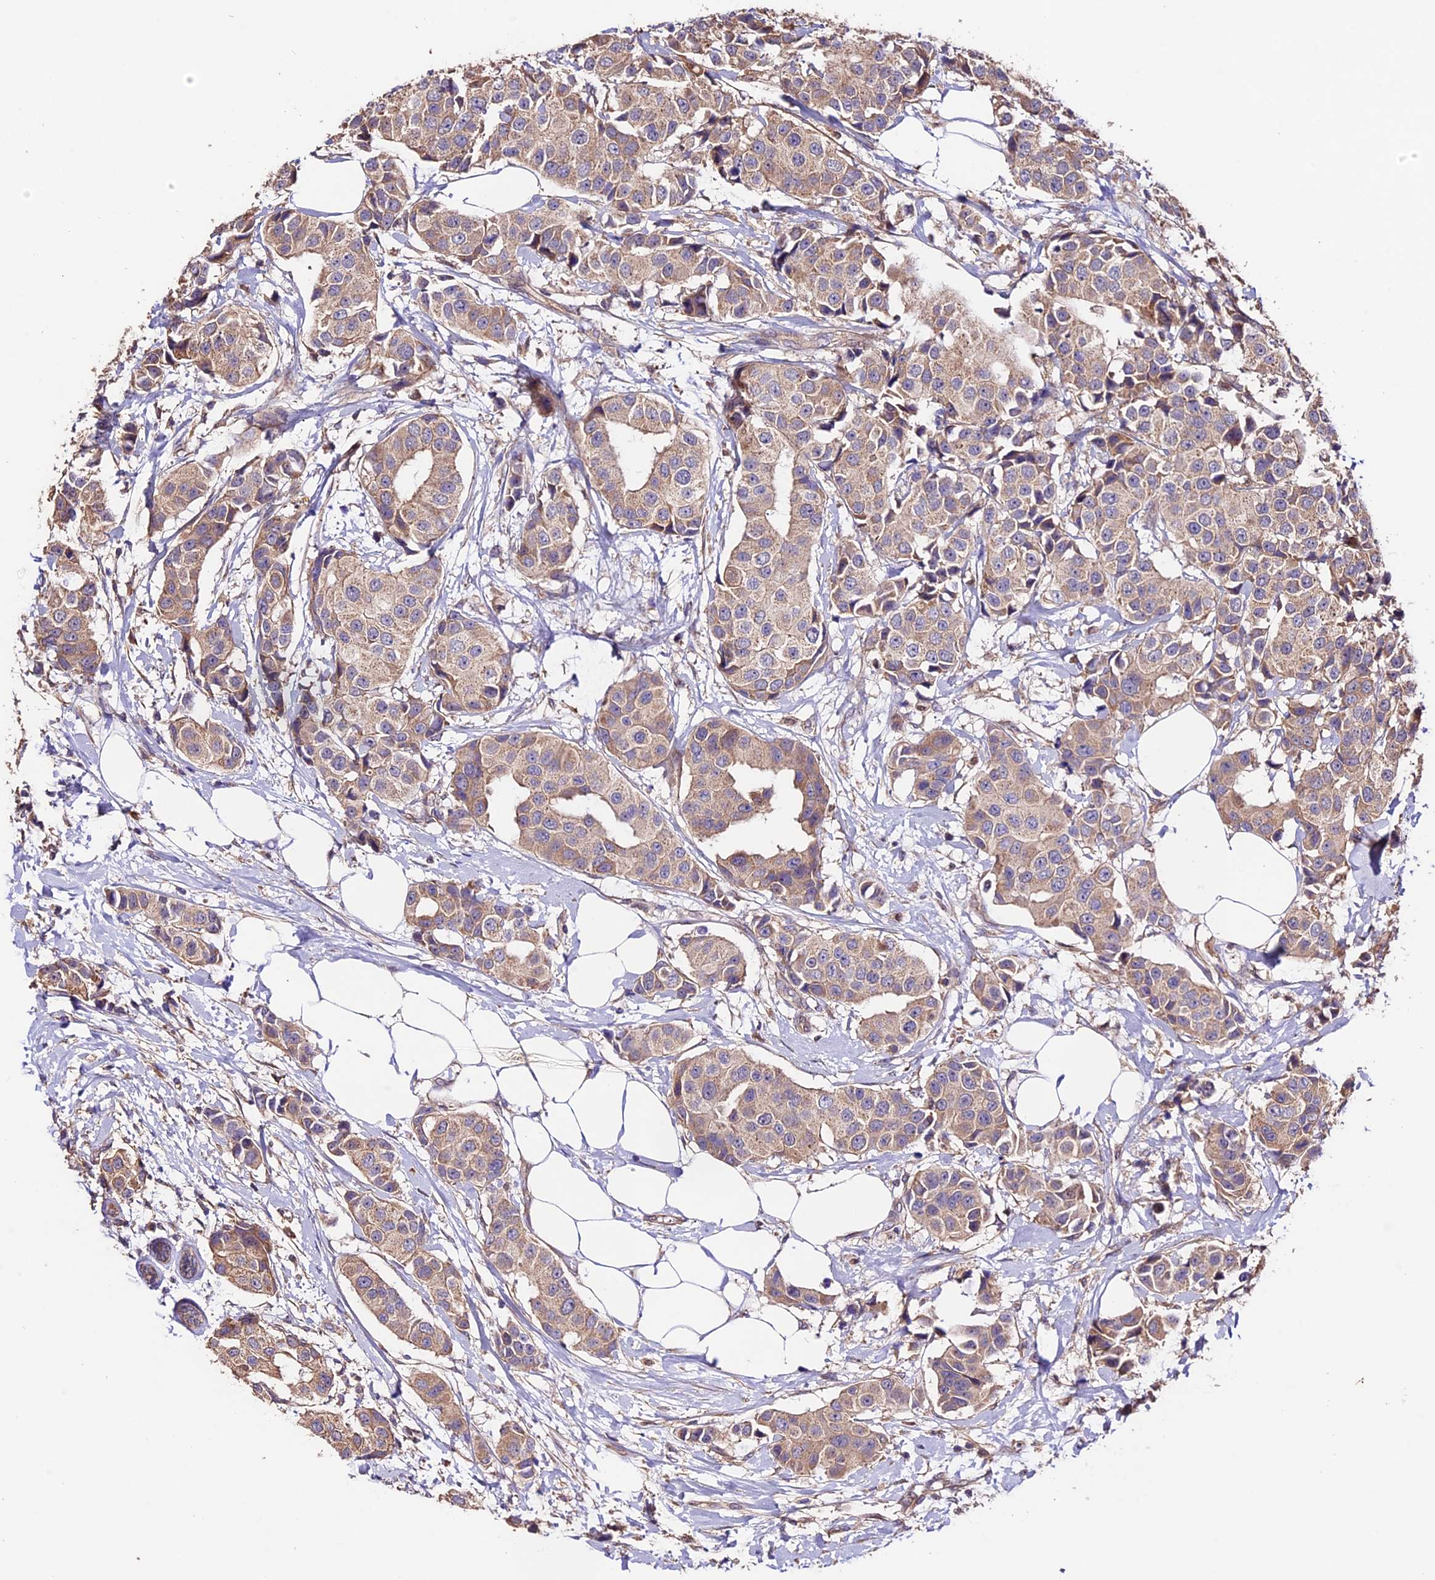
{"staining": {"intensity": "weak", "quantity": ">75%", "location": "cytoplasmic/membranous"}, "tissue": "breast cancer", "cell_type": "Tumor cells", "image_type": "cancer", "snomed": [{"axis": "morphology", "description": "Normal tissue, NOS"}, {"axis": "morphology", "description": "Duct carcinoma"}, {"axis": "topography", "description": "Breast"}], "caption": "Infiltrating ductal carcinoma (breast) tissue demonstrates weak cytoplasmic/membranous positivity in approximately >75% of tumor cells The staining was performed using DAB (3,3'-diaminobenzidine), with brown indicating positive protein expression. Nuclei are stained blue with hematoxylin.", "gene": "CES3", "patient": {"sex": "female", "age": 39}}